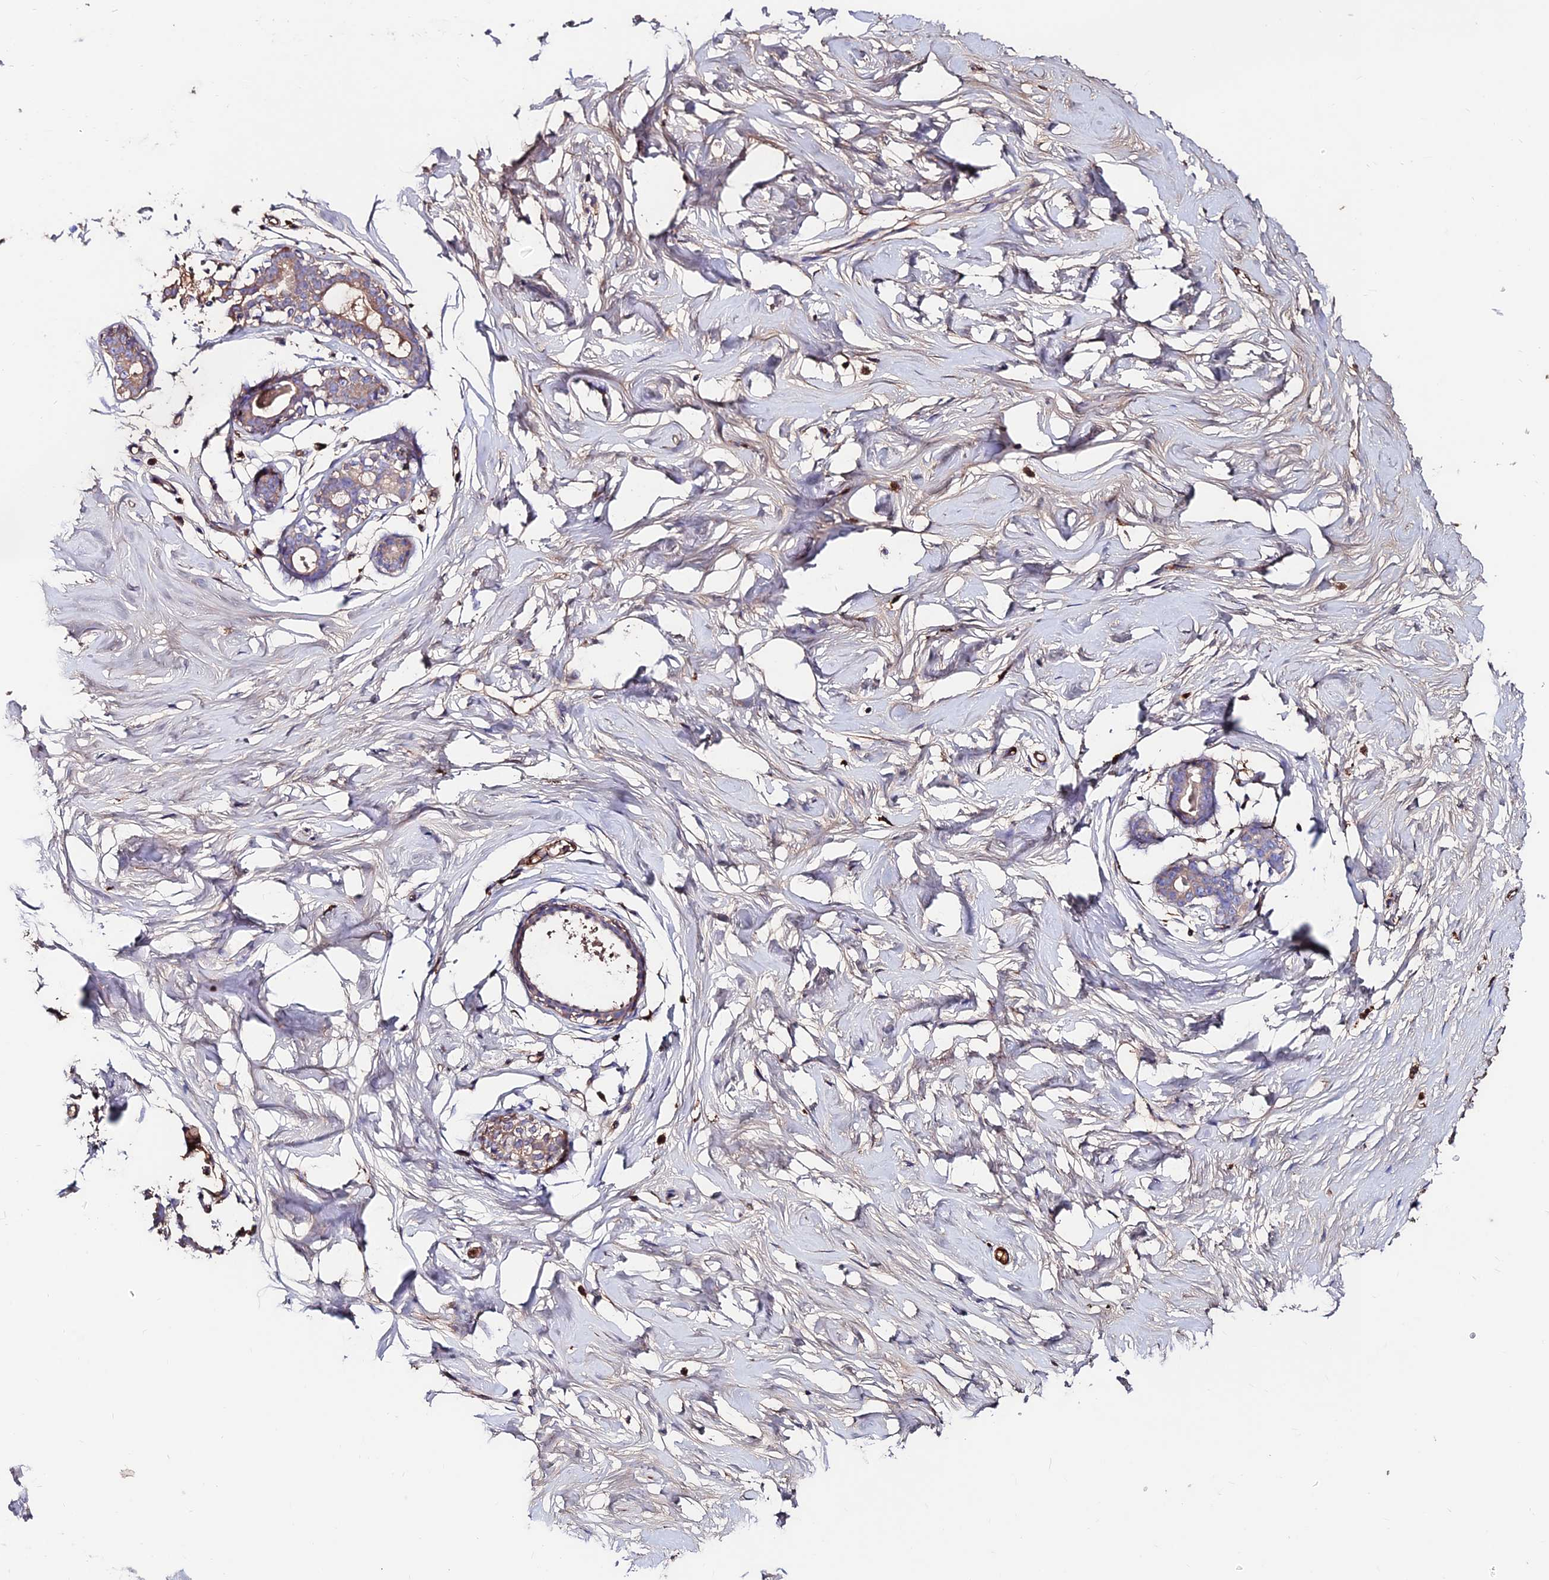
{"staining": {"intensity": "negative", "quantity": "none", "location": "none"}, "tissue": "breast", "cell_type": "Adipocytes", "image_type": "normal", "snomed": [{"axis": "morphology", "description": "Normal tissue, NOS"}, {"axis": "morphology", "description": "Adenoma, NOS"}, {"axis": "topography", "description": "Breast"}], "caption": "This is a image of immunohistochemistry (IHC) staining of benign breast, which shows no positivity in adipocytes.", "gene": "SLC25A16", "patient": {"sex": "female", "age": 23}}